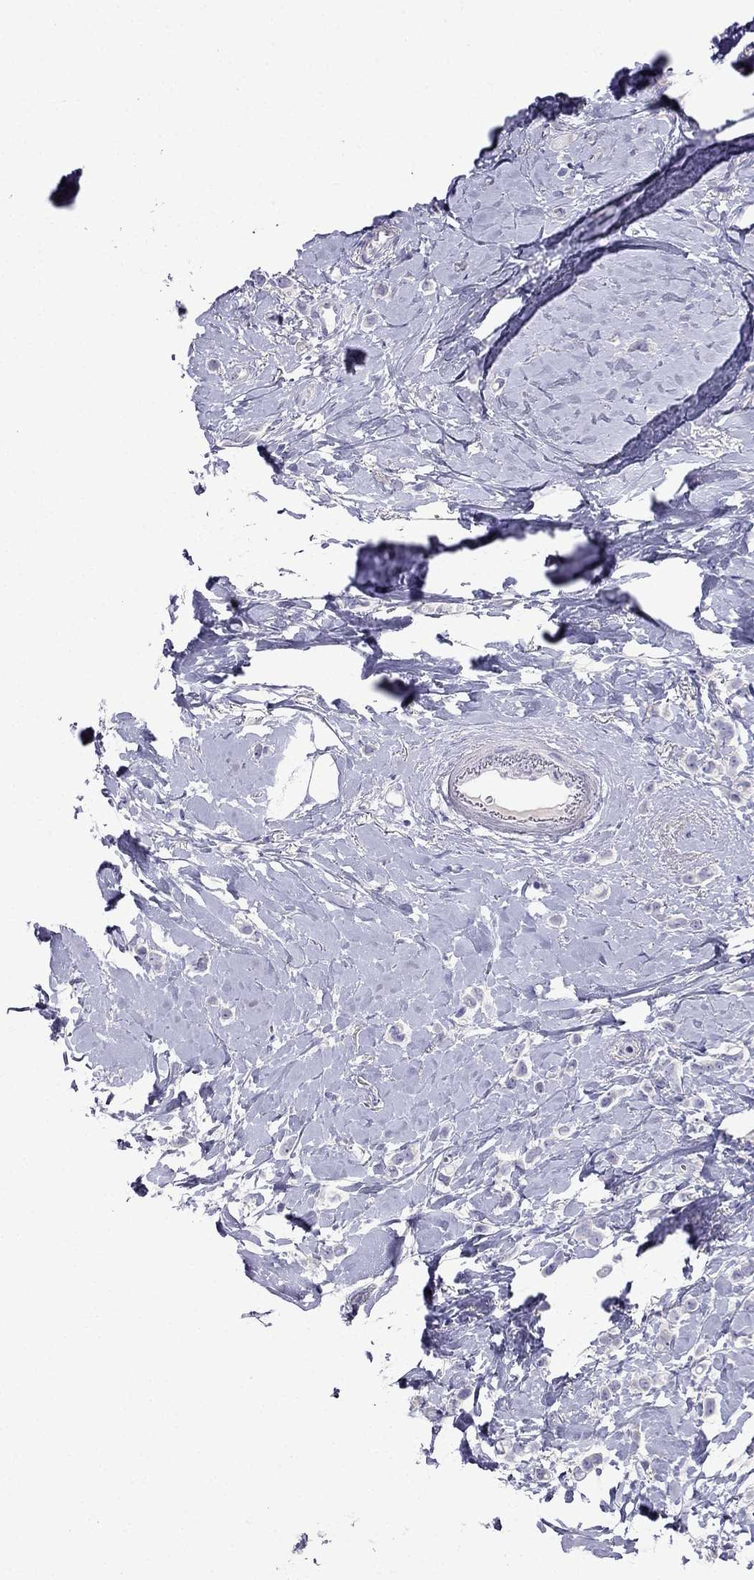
{"staining": {"intensity": "negative", "quantity": "none", "location": "none"}, "tissue": "breast cancer", "cell_type": "Tumor cells", "image_type": "cancer", "snomed": [{"axis": "morphology", "description": "Lobular carcinoma"}, {"axis": "topography", "description": "Breast"}], "caption": "The immunohistochemistry (IHC) photomicrograph has no significant expression in tumor cells of lobular carcinoma (breast) tissue.", "gene": "PATE1", "patient": {"sex": "female", "age": 66}}